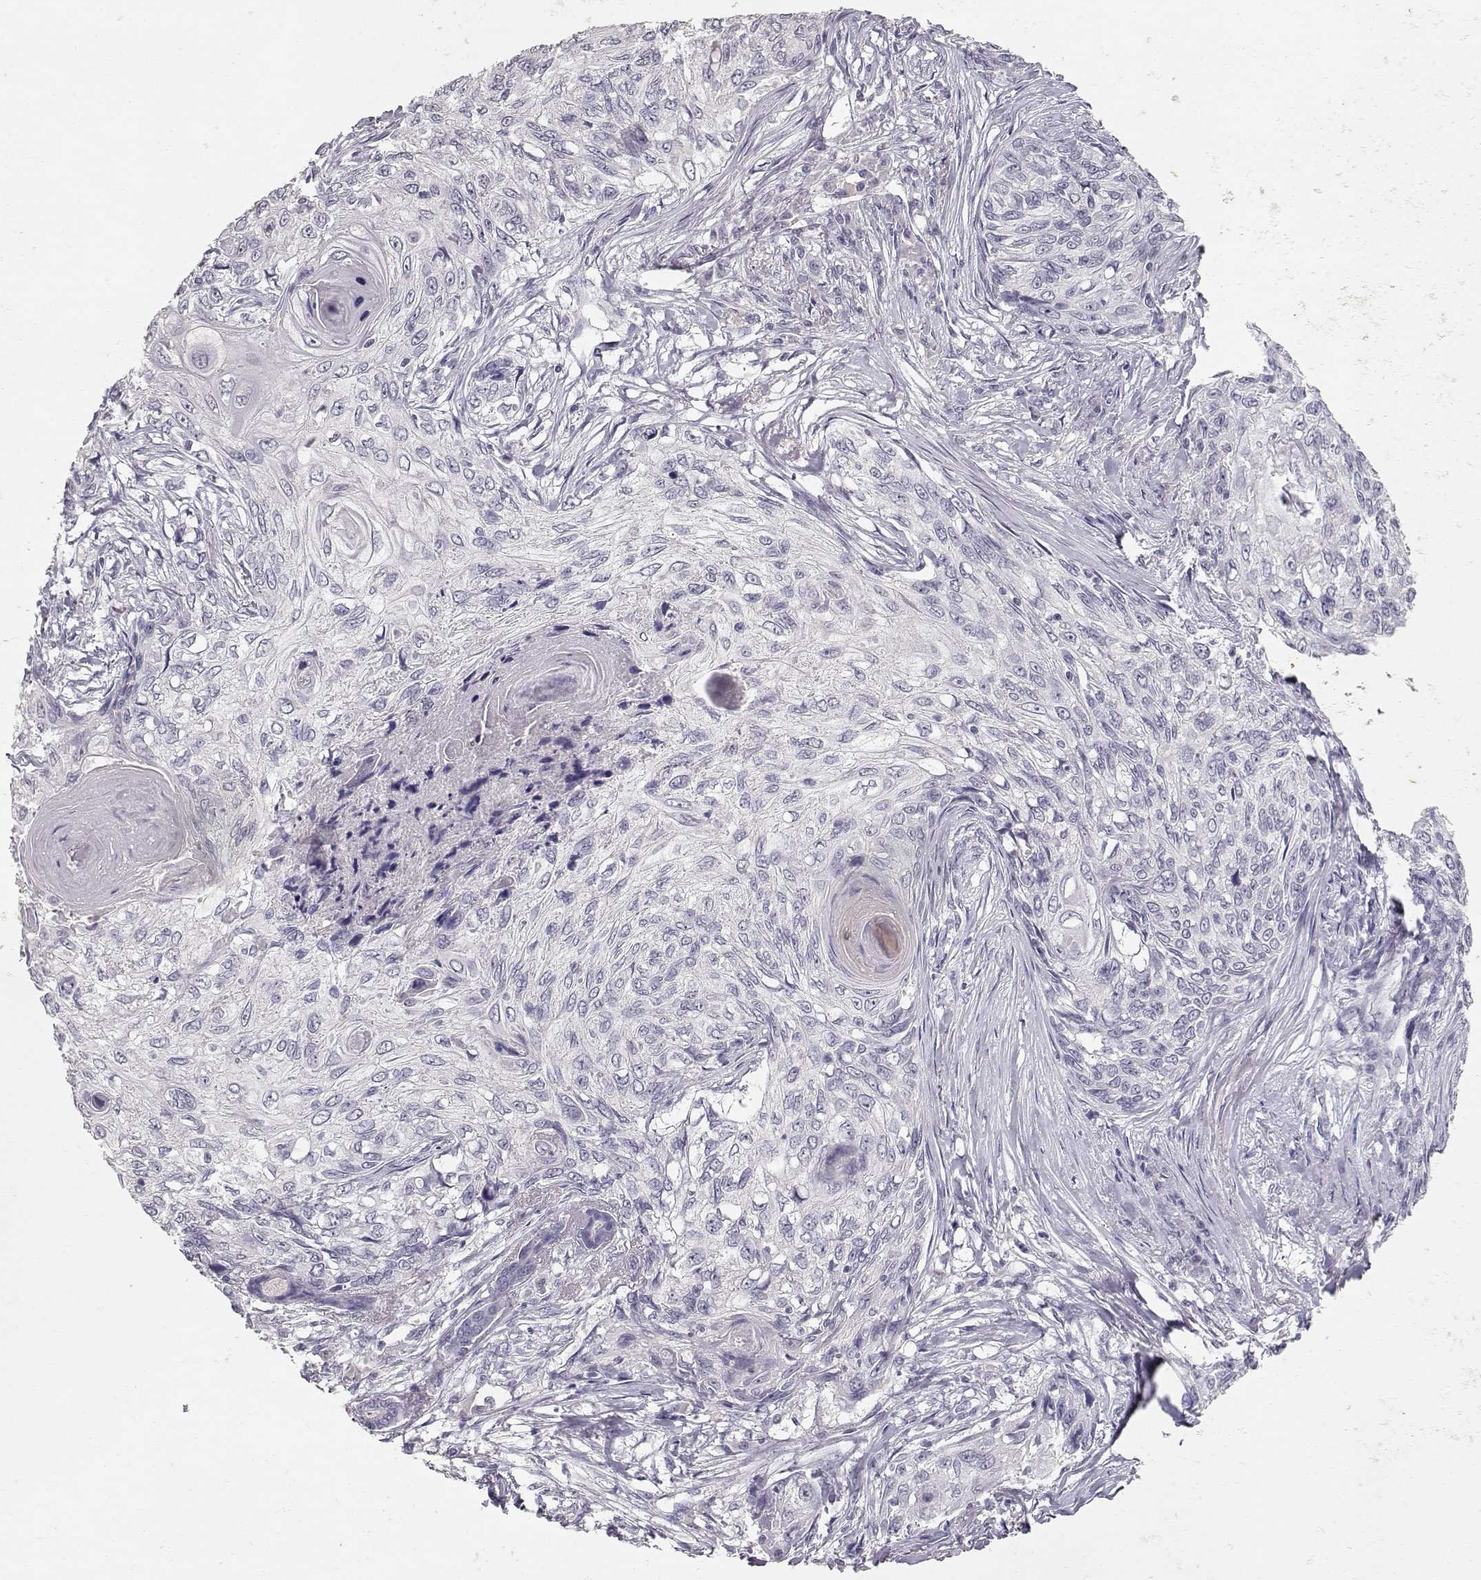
{"staining": {"intensity": "negative", "quantity": "none", "location": "none"}, "tissue": "skin cancer", "cell_type": "Tumor cells", "image_type": "cancer", "snomed": [{"axis": "morphology", "description": "Squamous cell carcinoma, NOS"}, {"axis": "topography", "description": "Skin"}], "caption": "Immunohistochemistry photomicrograph of squamous cell carcinoma (skin) stained for a protein (brown), which shows no positivity in tumor cells. (DAB immunohistochemistry (IHC), high magnification).", "gene": "TPH2", "patient": {"sex": "male", "age": 92}}